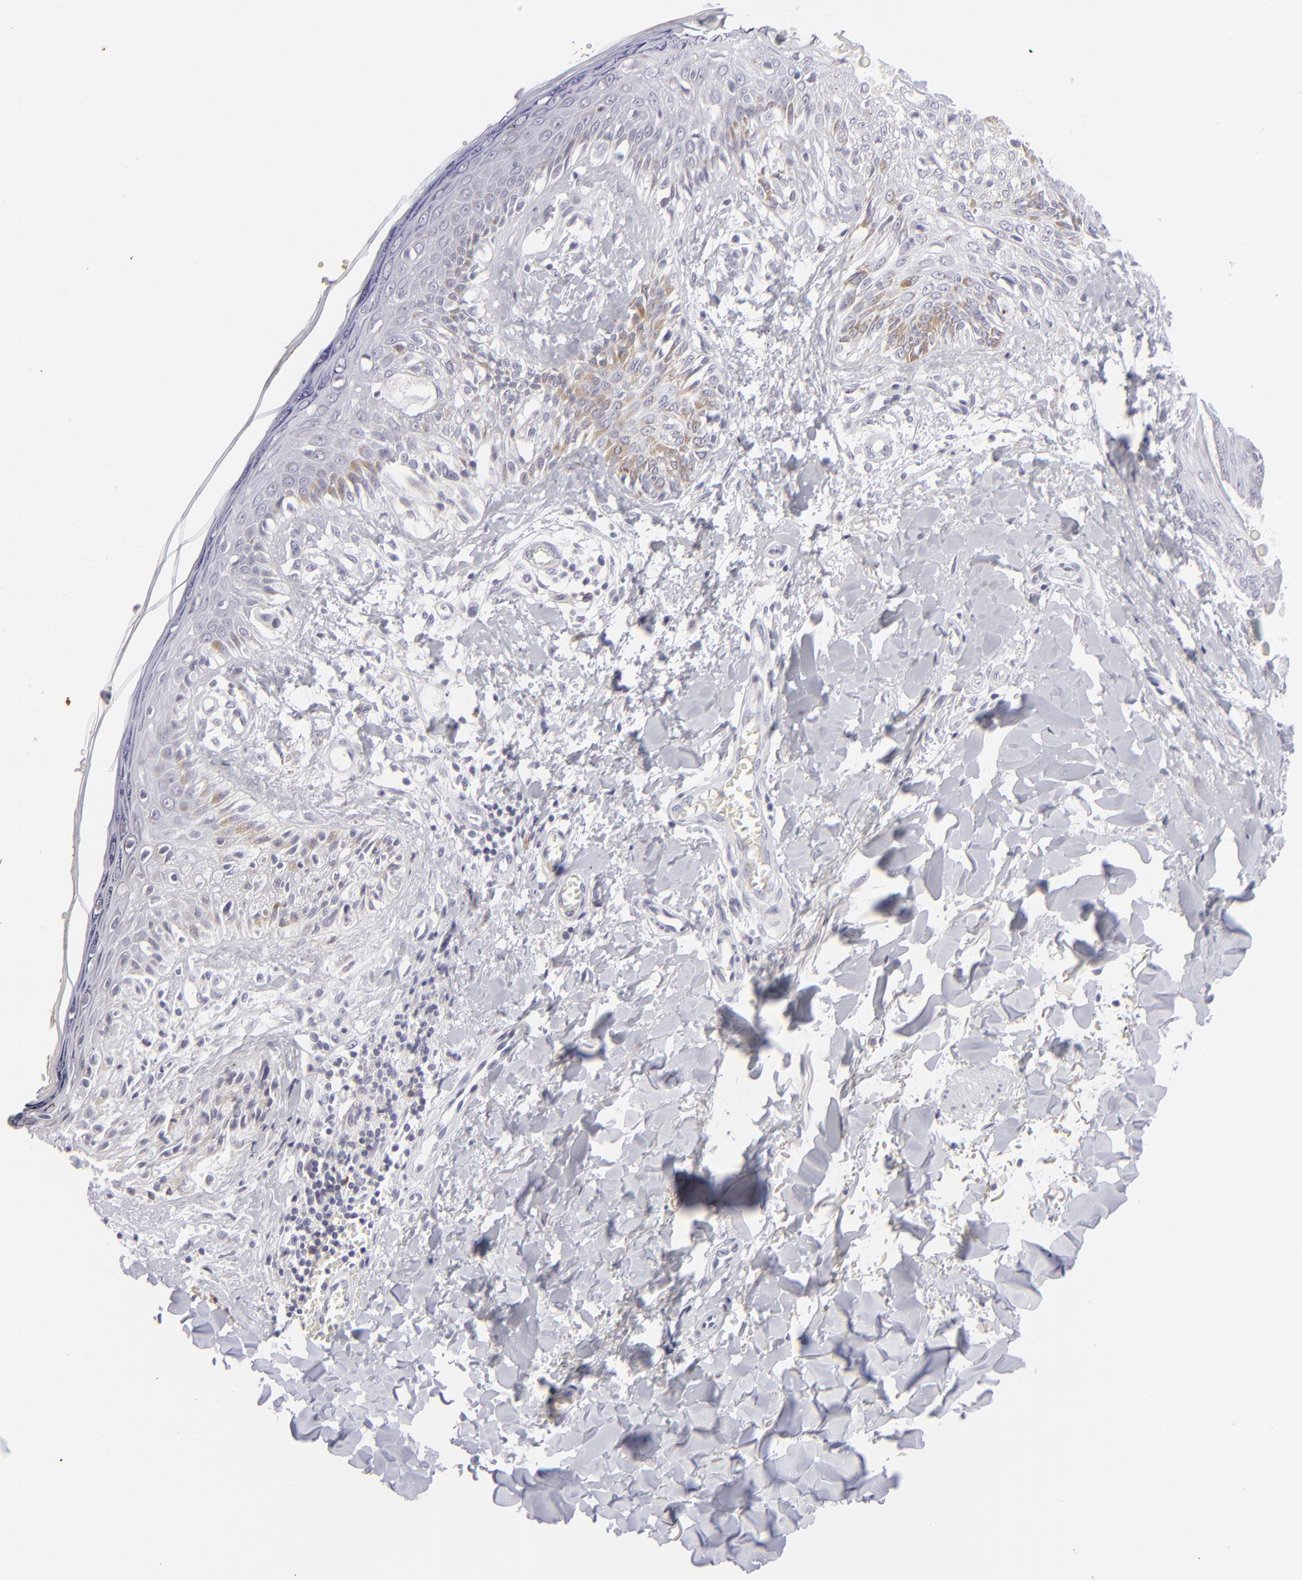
{"staining": {"intensity": "negative", "quantity": "none", "location": "none"}, "tissue": "melanoma", "cell_type": "Tumor cells", "image_type": "cancer", "snomed": [{"axis": "morphology", "description": "Malignant melanoma, NOS"}, {"axis": "topography", "description": "Skin"}], "caption": "DAB immunohistochemical staining of human melanoma shows no significant positivity in tumor cells.", "gene": "CD7", "patient": {"sex": "female", "age": 82}}